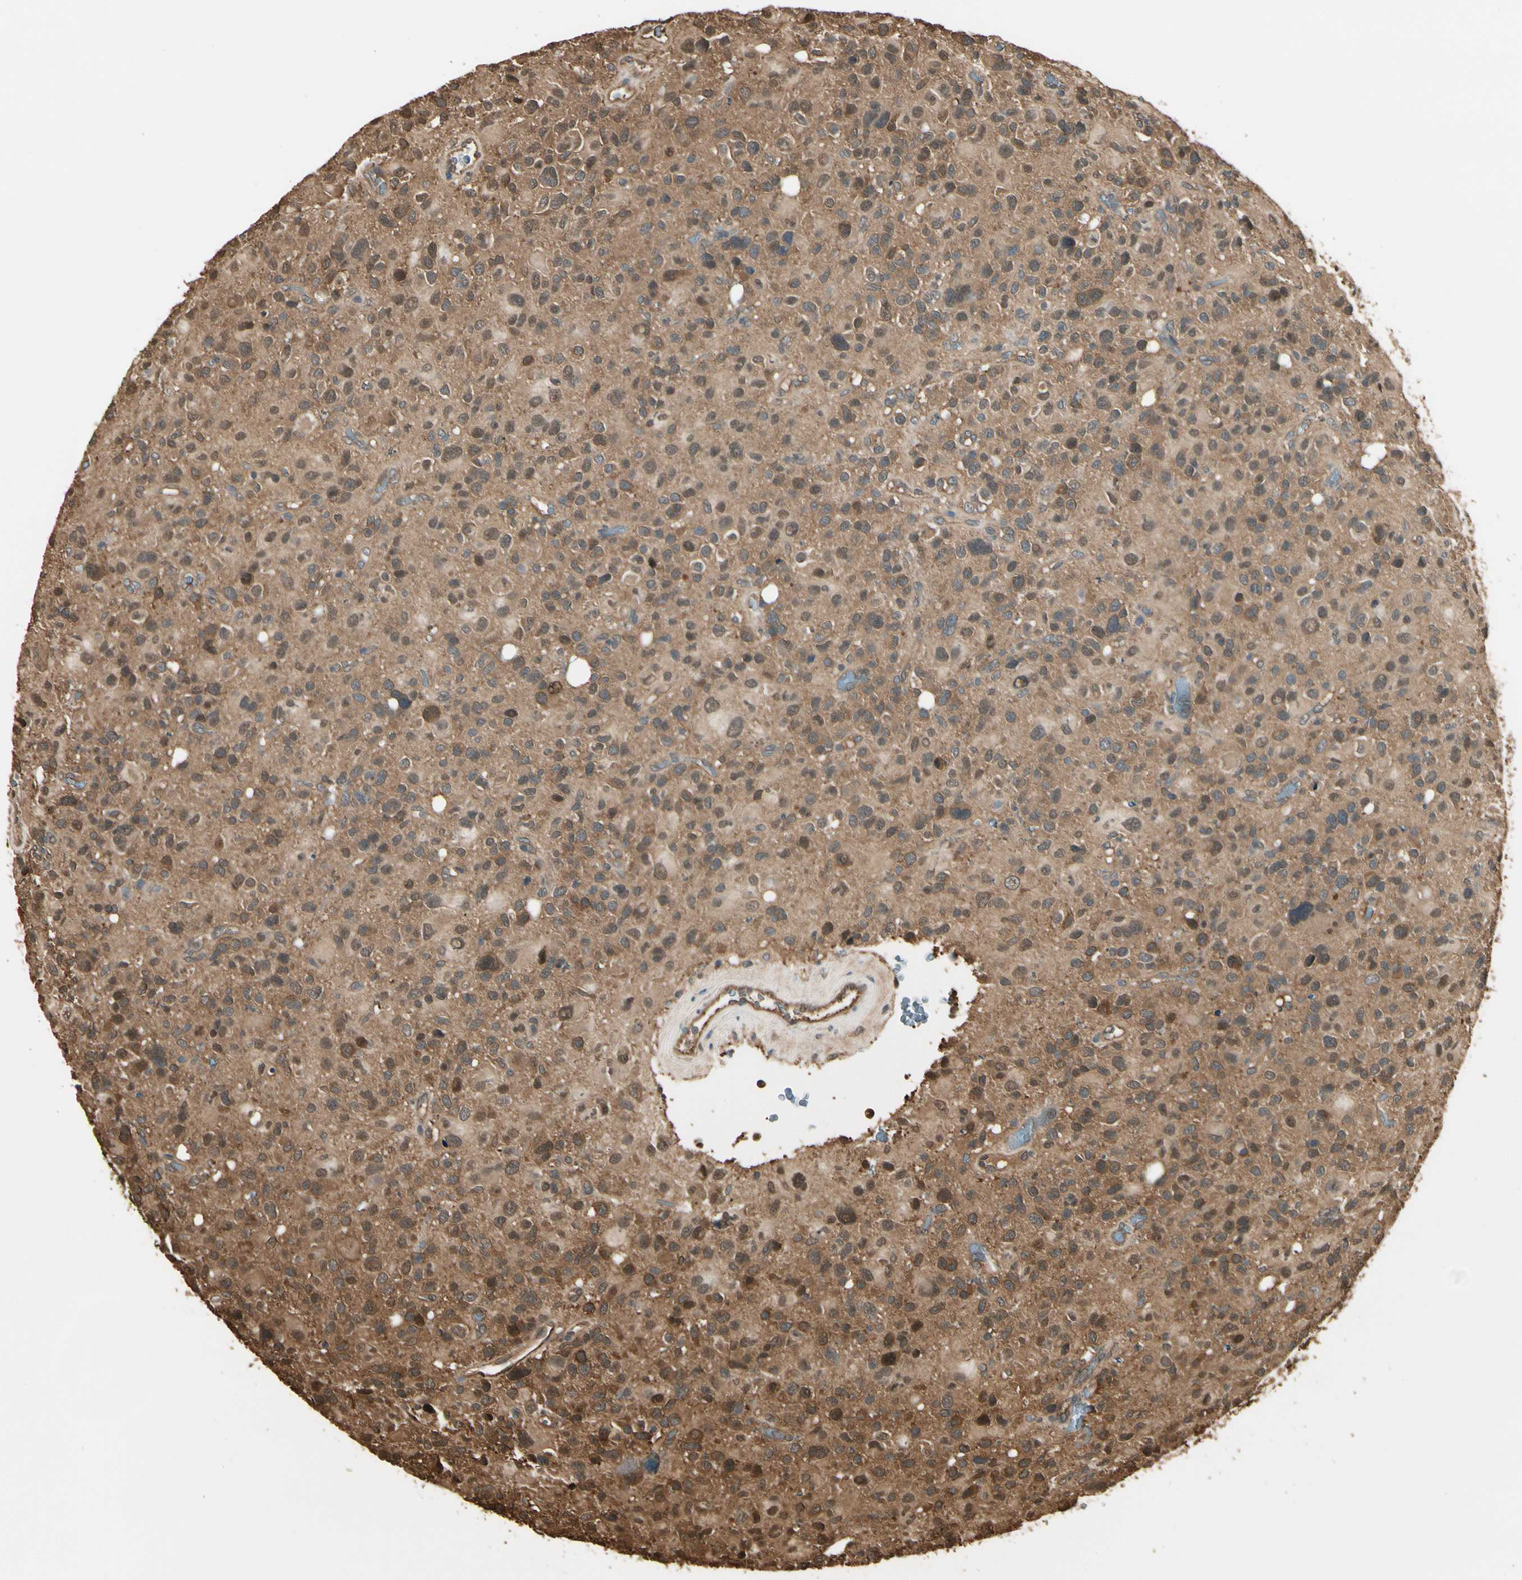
{"staining": {"intensity": "moderate", "quantity": ">75%", "location": "cytoplasmic/membranous,nuclear"}, "tissue": "glioma", "cell_type": "Tumor cells", "image_type": "cancer", "snomed": [{"axis": "morphology", "description": "Glioma, malignant, High grade"}, {"axis": "topography", "description": "Brain"}], "caption": "Protein analysis of glioma tissue shows moderate cytoplasmic/membranous and nuclear expression in about >75% of tumor cells.", "gene": "YWHAE", "patient": {"sex": "male", "age": 48}}